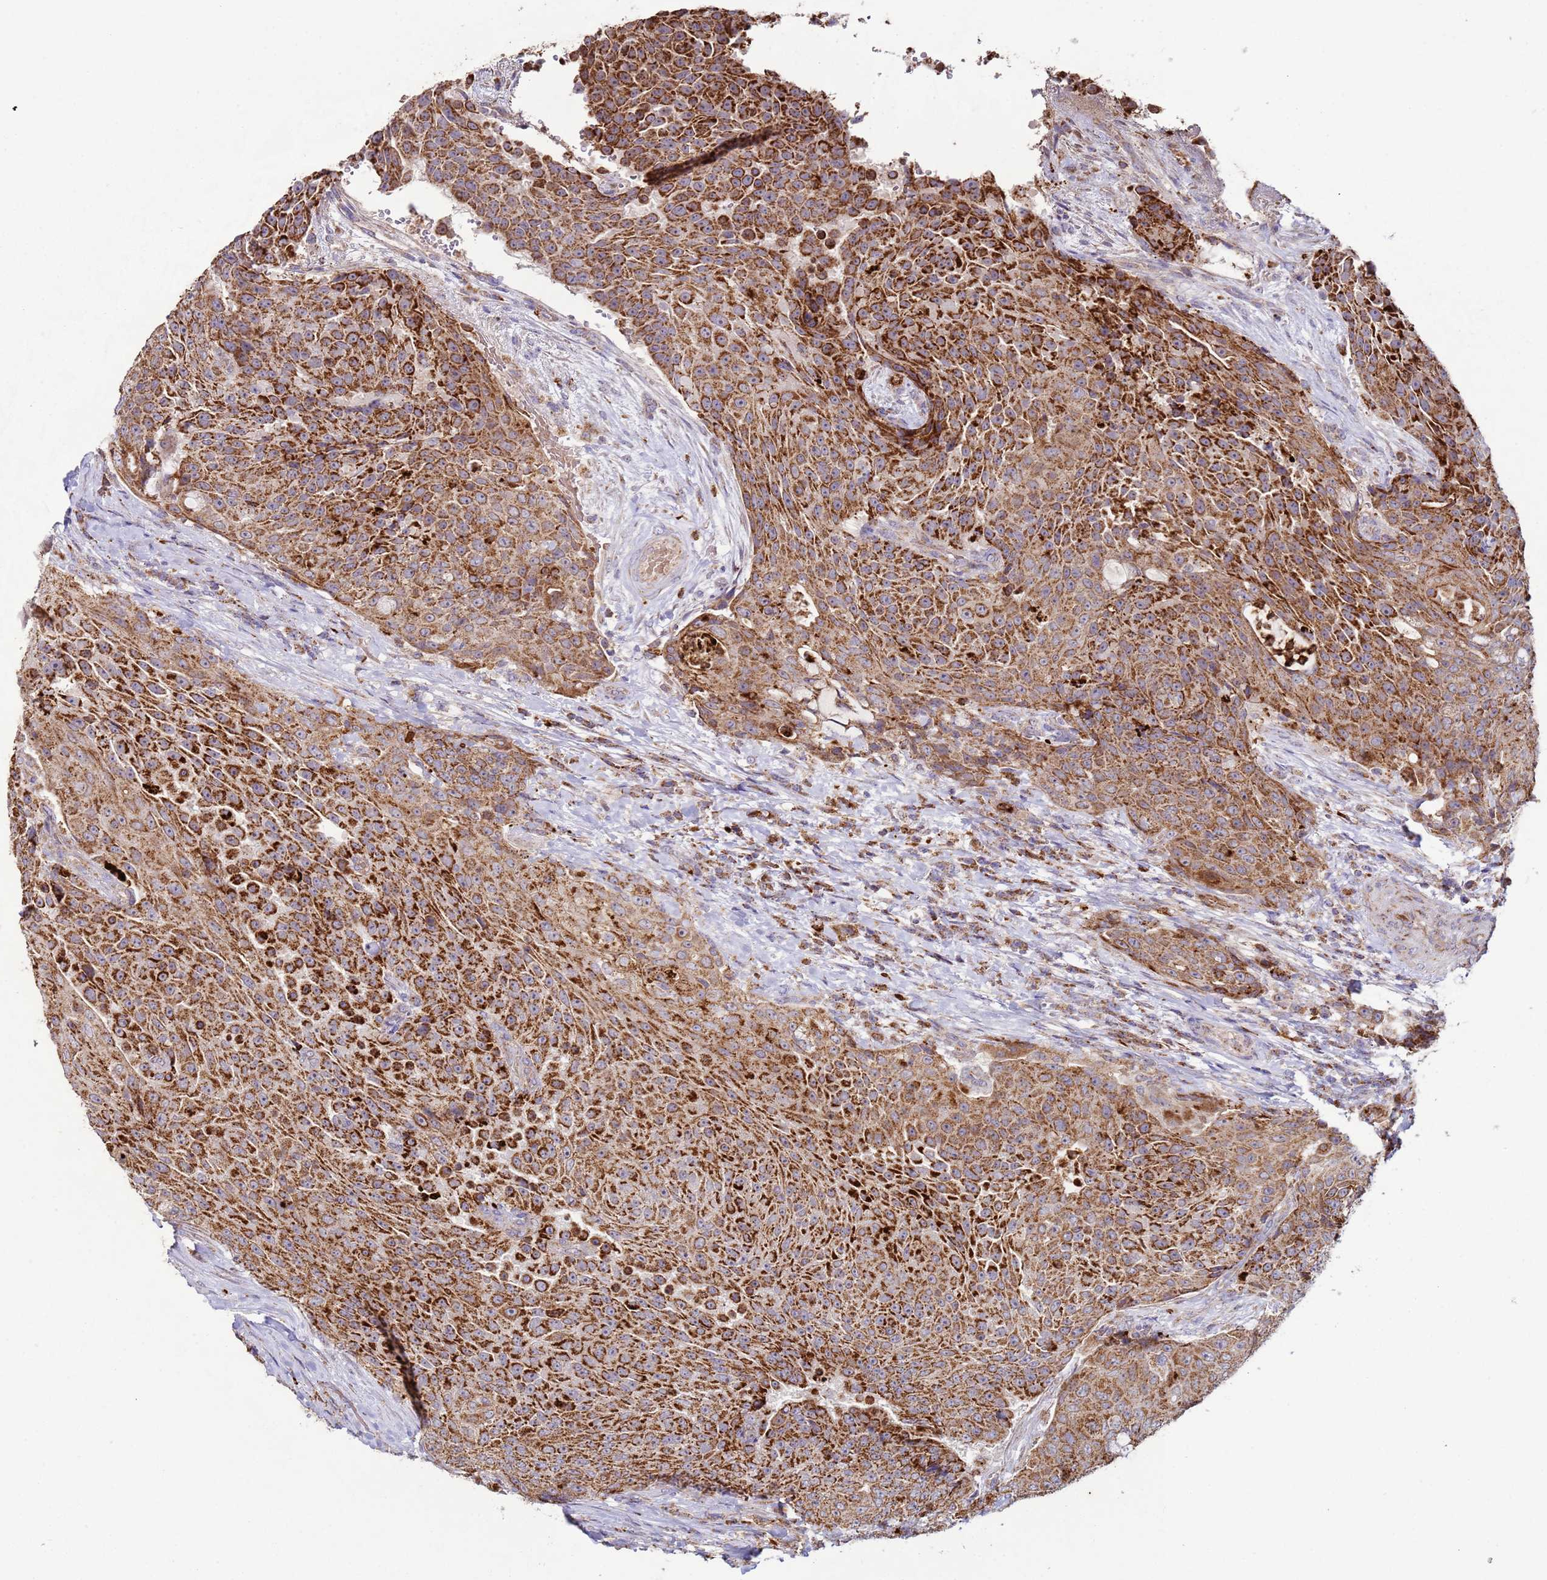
{"staining": {"intensity": "strong", "quantity": ">75%", "location": "cytoplasmic/membranous"}, "tissue": "urothelial cancer", "cell_type": "Tumor cells", "image_type": "cancer", "snomed": [{"axis": "morphology", "description": "Urothelial carcinoma, High grade"}, {"axis": "topography", "description": "Urinary bladder"}], "caption": "This histopathology image displays IHC staining of urothelial cancer, with high strong cytoplasmic/membranous positivity in about >75% of tumor cells.", "gene": "FBXO33", "patient": {"sex": "female", "age": 63}}